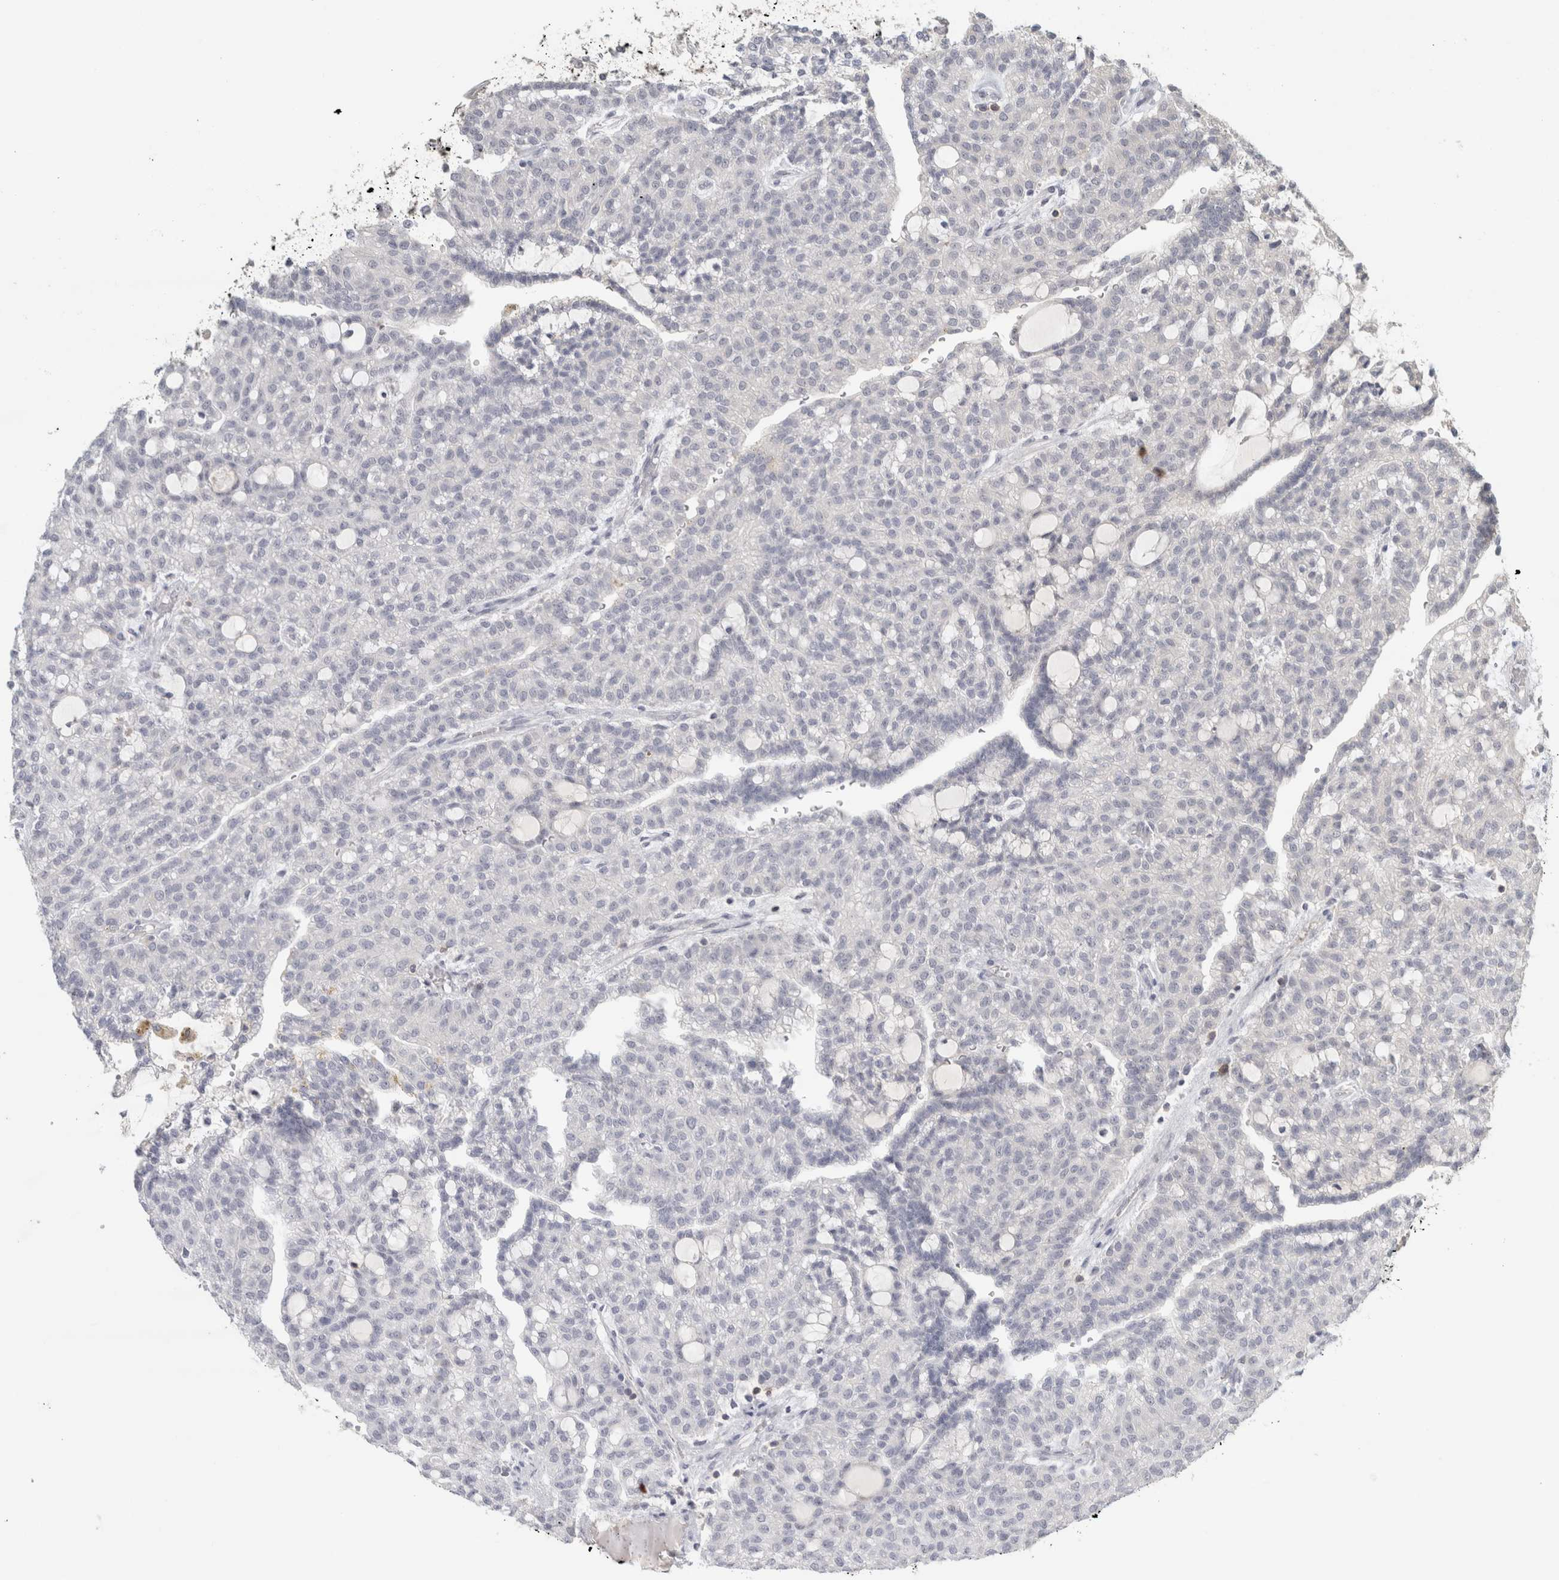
{"staining": {"intensity": "negative", "quantity": "none", "location": "none"}, "tissue": "renal cancer", "cell_type": "Tumor cells", "image_type": "cancer", "snomed": [{"axis": "morphology", "description": "Adenocarcinoma, NOS"}, {"axis": "topography", "description": "Kidney"}], "caption": "This is a micrograph of immunohistochemistry staining of adenocarcinoma (renal), which shows no positivity in tumor cells.", "gene": "TRAT1", "patient": {"sex": "male", "age": 63}}